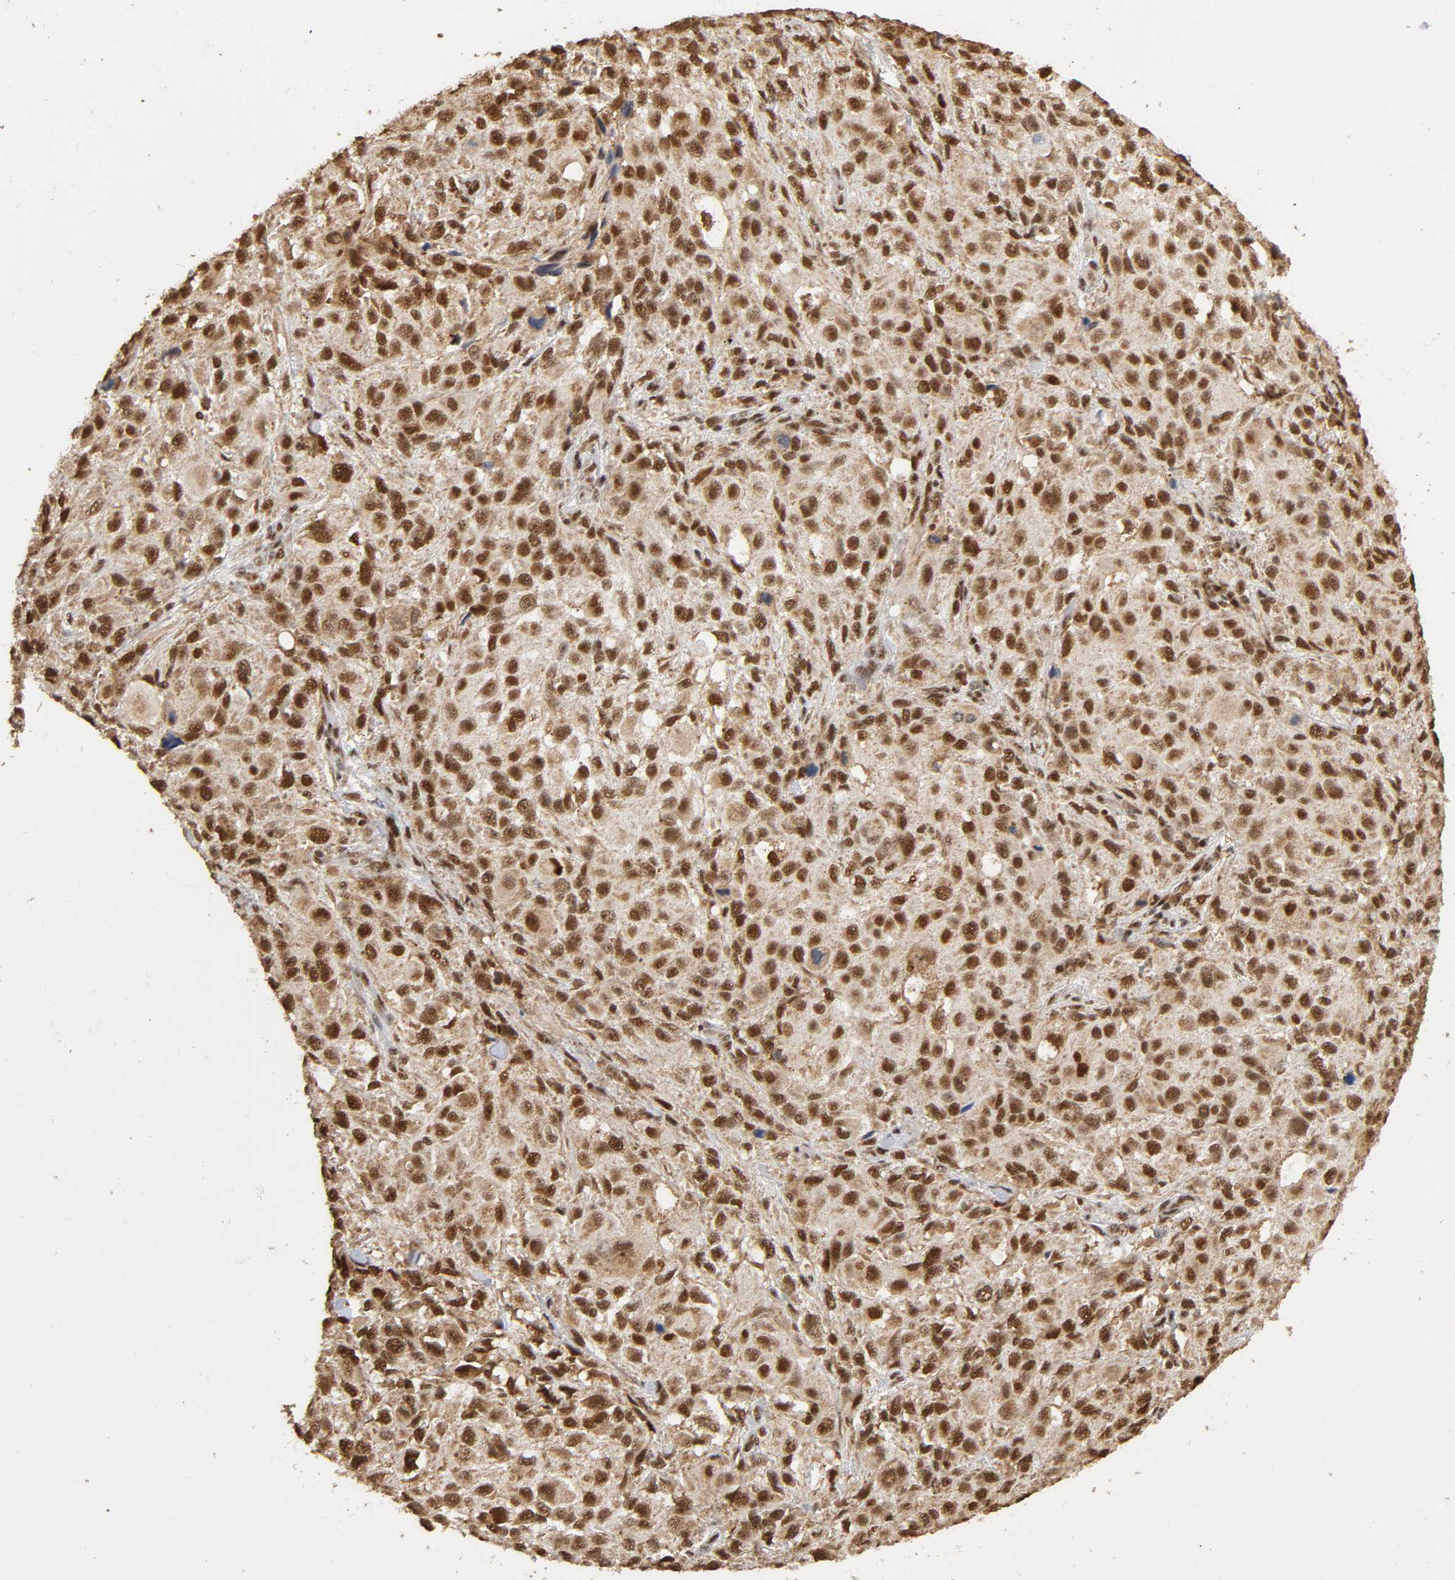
{"staining": {"intensity": "strong", "quantity": ">75%", "location": "cytoplasmic/membranous,nuclear"}, "tissue": "melanoma", "cell_type": "Tumor cells", "image_type": "cancer", "snomed": [{"axis": "morphology", "description": "Necrosis, NOS"}, {"axis": "morphology", "description": "Malignant melanoma, NOS"}, {"axis": "topography", "description": "Skin"}], "caption": "Protein staining of melanoma tissue displays strong cytoplasmic/membranous and nuclear positivity in approximately >75% of tumor cells.", "gene": "RNF122", "patient": {"sex": "female", "age": 87}}